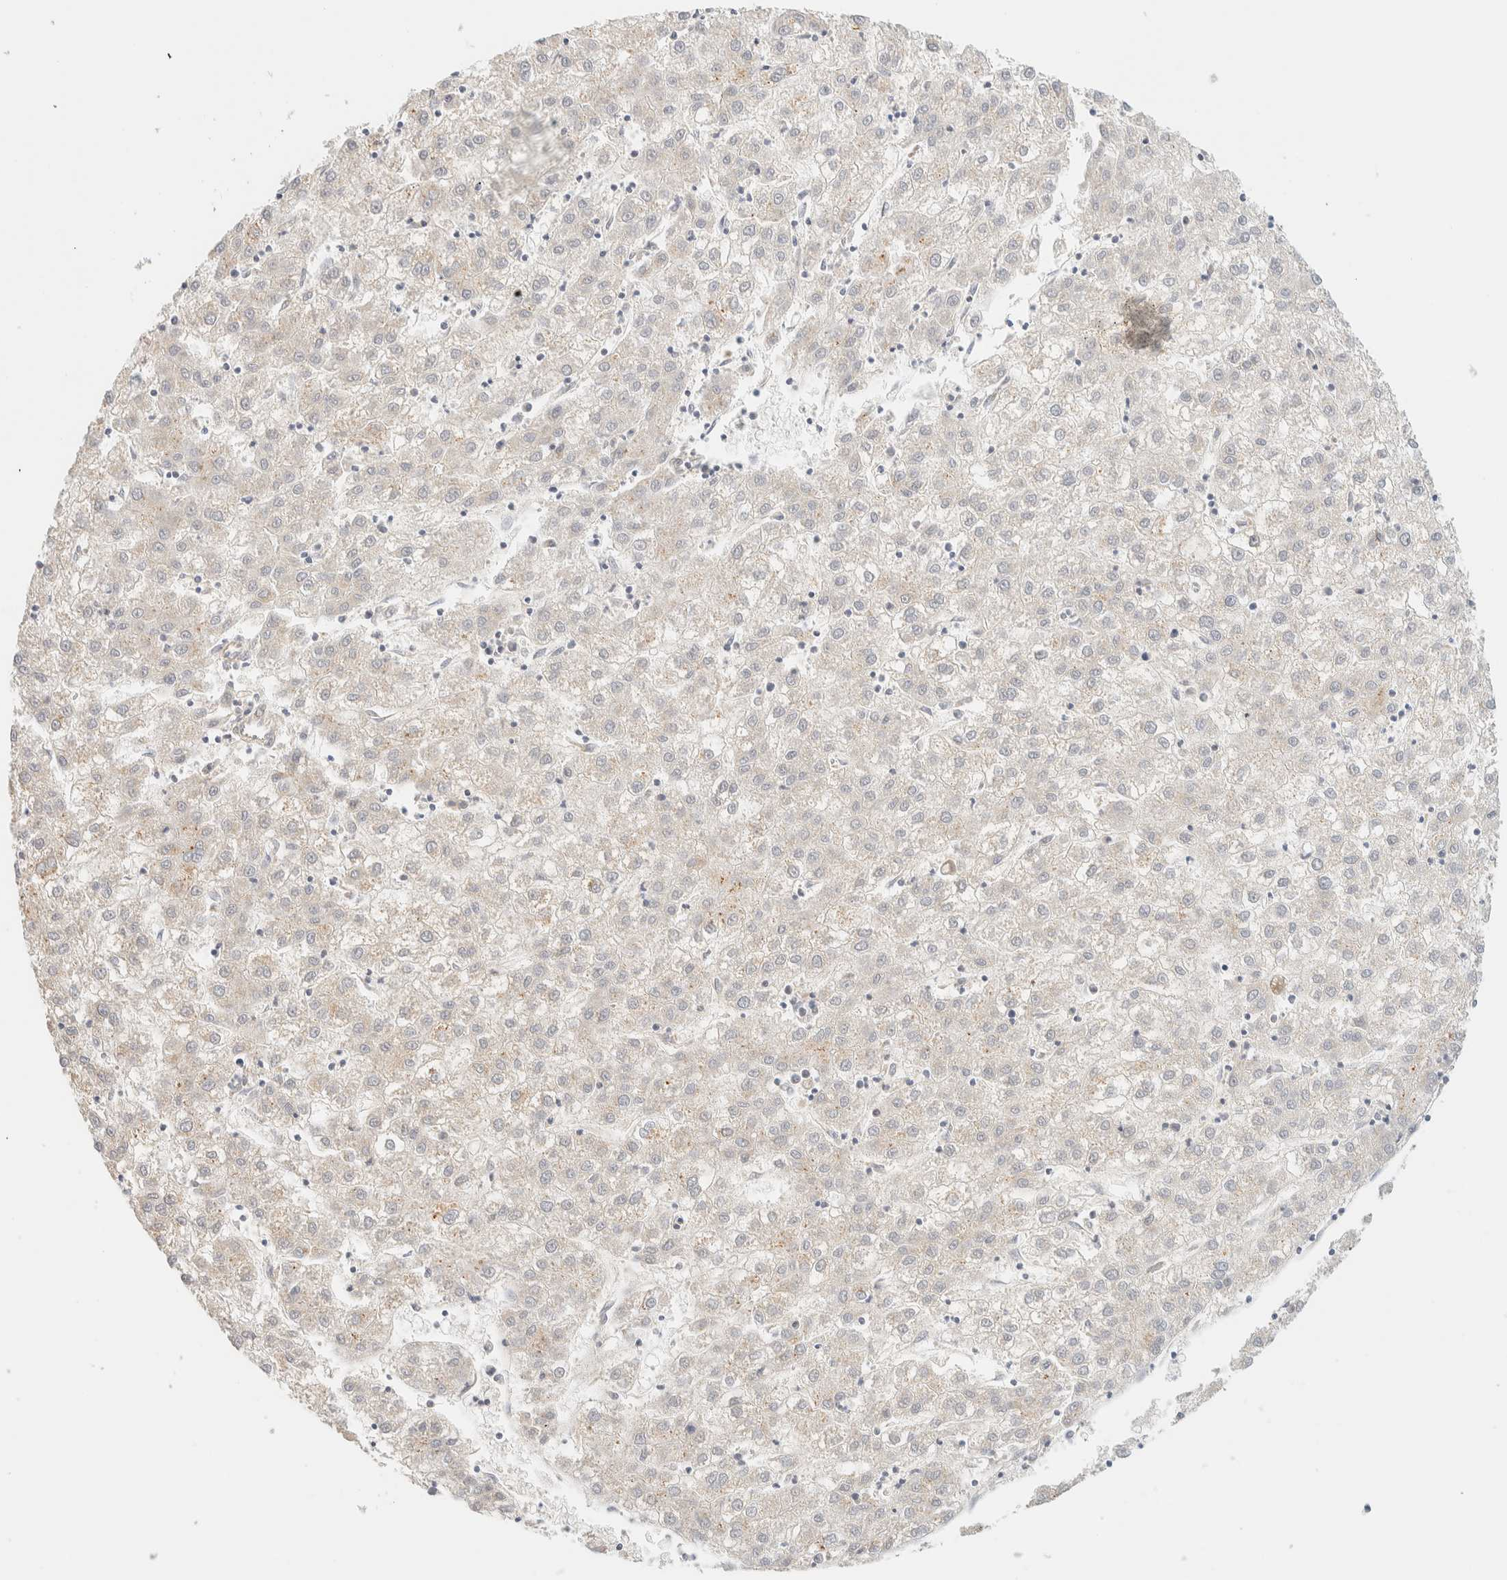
{"staining": {"intensity": "weak", "quantity": "<25%", "location": "cytoplasmic/membranous"}, "tissue": "liver cancer", "cell_type": "Tumor cells", "image_type": "cancer", "snomed": [{"axis": "morphology", "description": "Carcinoma, Hepatocellular, NOS"}, {"axis": "topography", "description": "Liver"}], "caption": "This is an immunohistochemistry histopathology image of liver cancer (hepatocellular carcinoma). There is no staining in tumor cells.", "gene": "TNK1", "patient": {"sex": "male", "age": 72}}